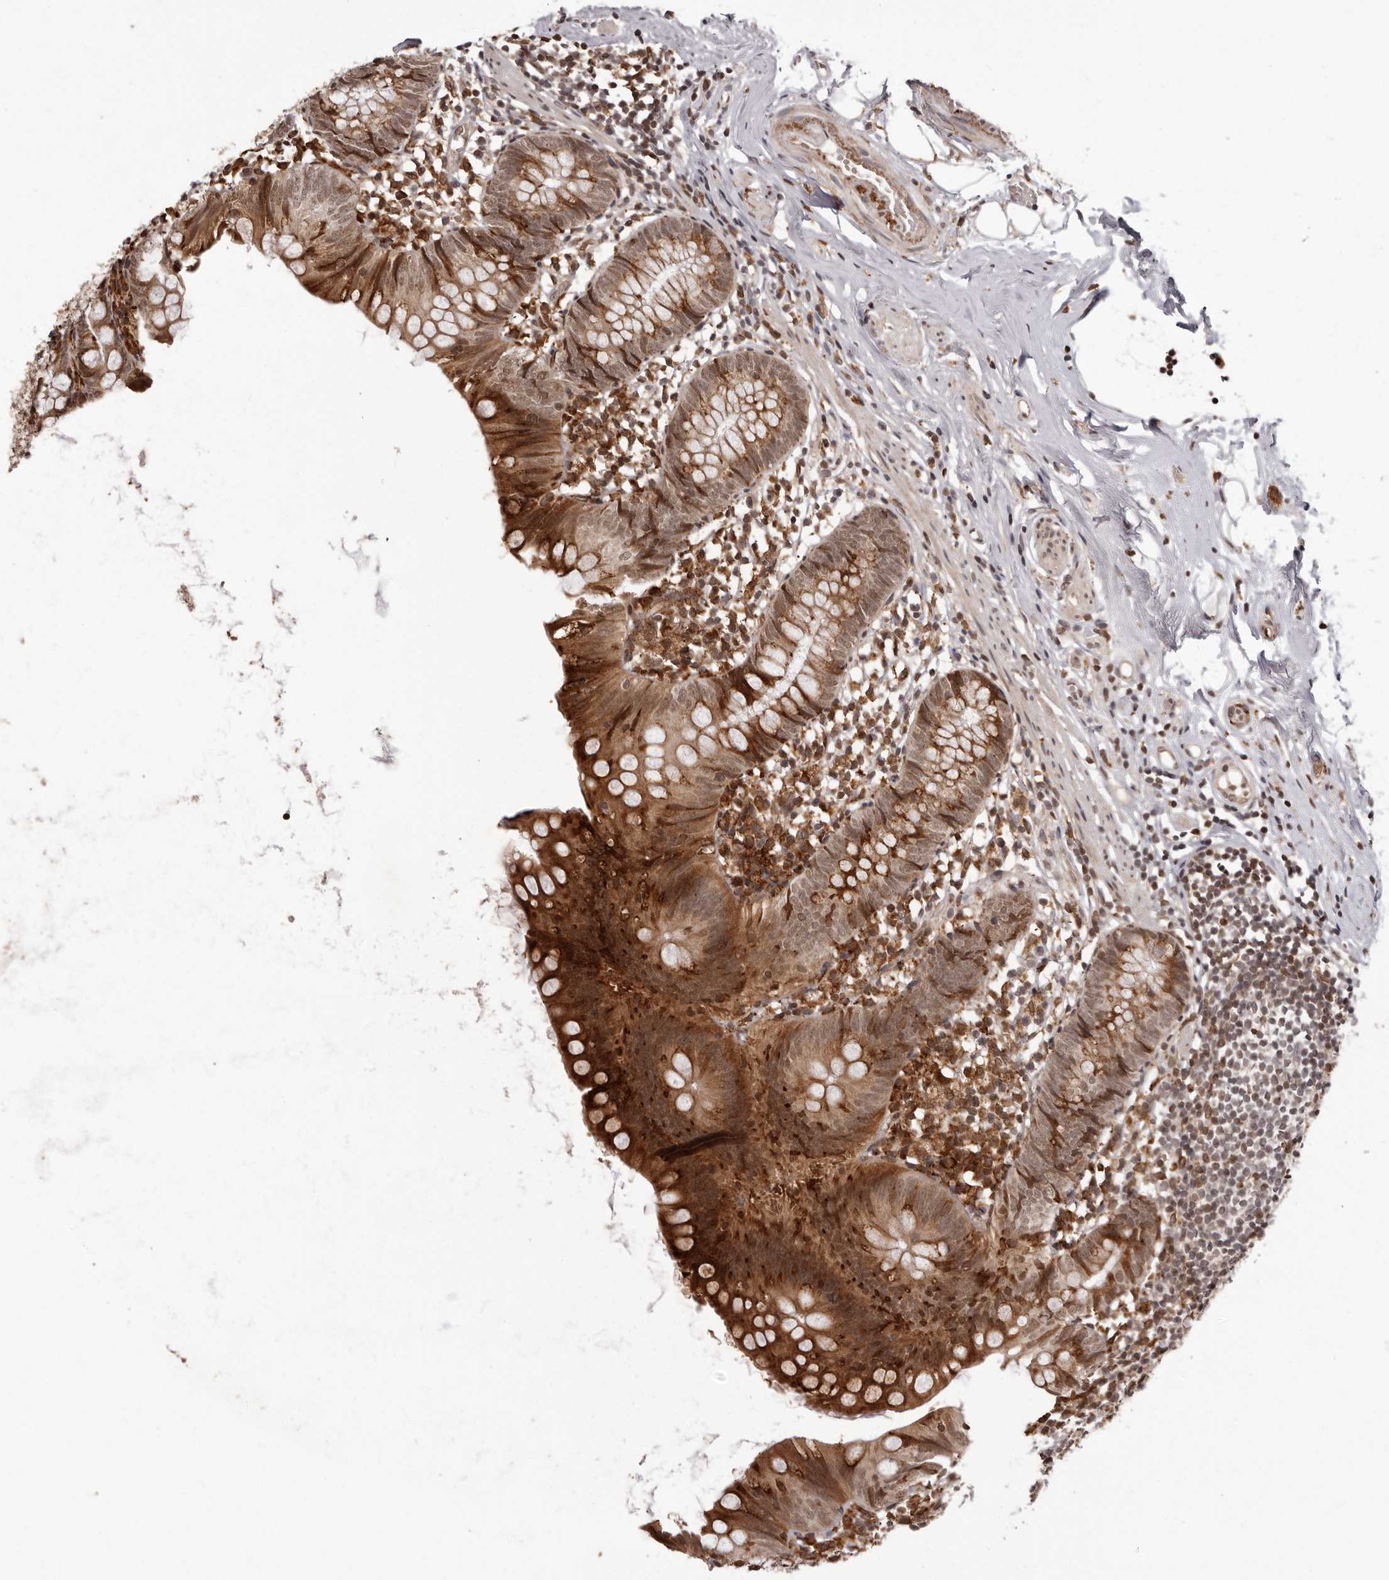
{"staining": {"intensity": "strong", "quantity": ">75%", "location": "cytoplasmic/membranous"}, "tissue": "appendix", "cell_type": "Glandular cells", "image_type": "normal", "snomed": [{"axis": "morphology", "description": "Normal tissue, NOS"}, {"axis": "topography", "description": "Appendix"}], "caption": "A high amount of strong cytoplasmic/membranous expression is appreciated in approximately >75% of glandular cells in benign appendix. (Brightfield microscopy of DAB IHC at high magnification).", "gene": "IL32", "patient": {"sex": "female", "age": 62}}